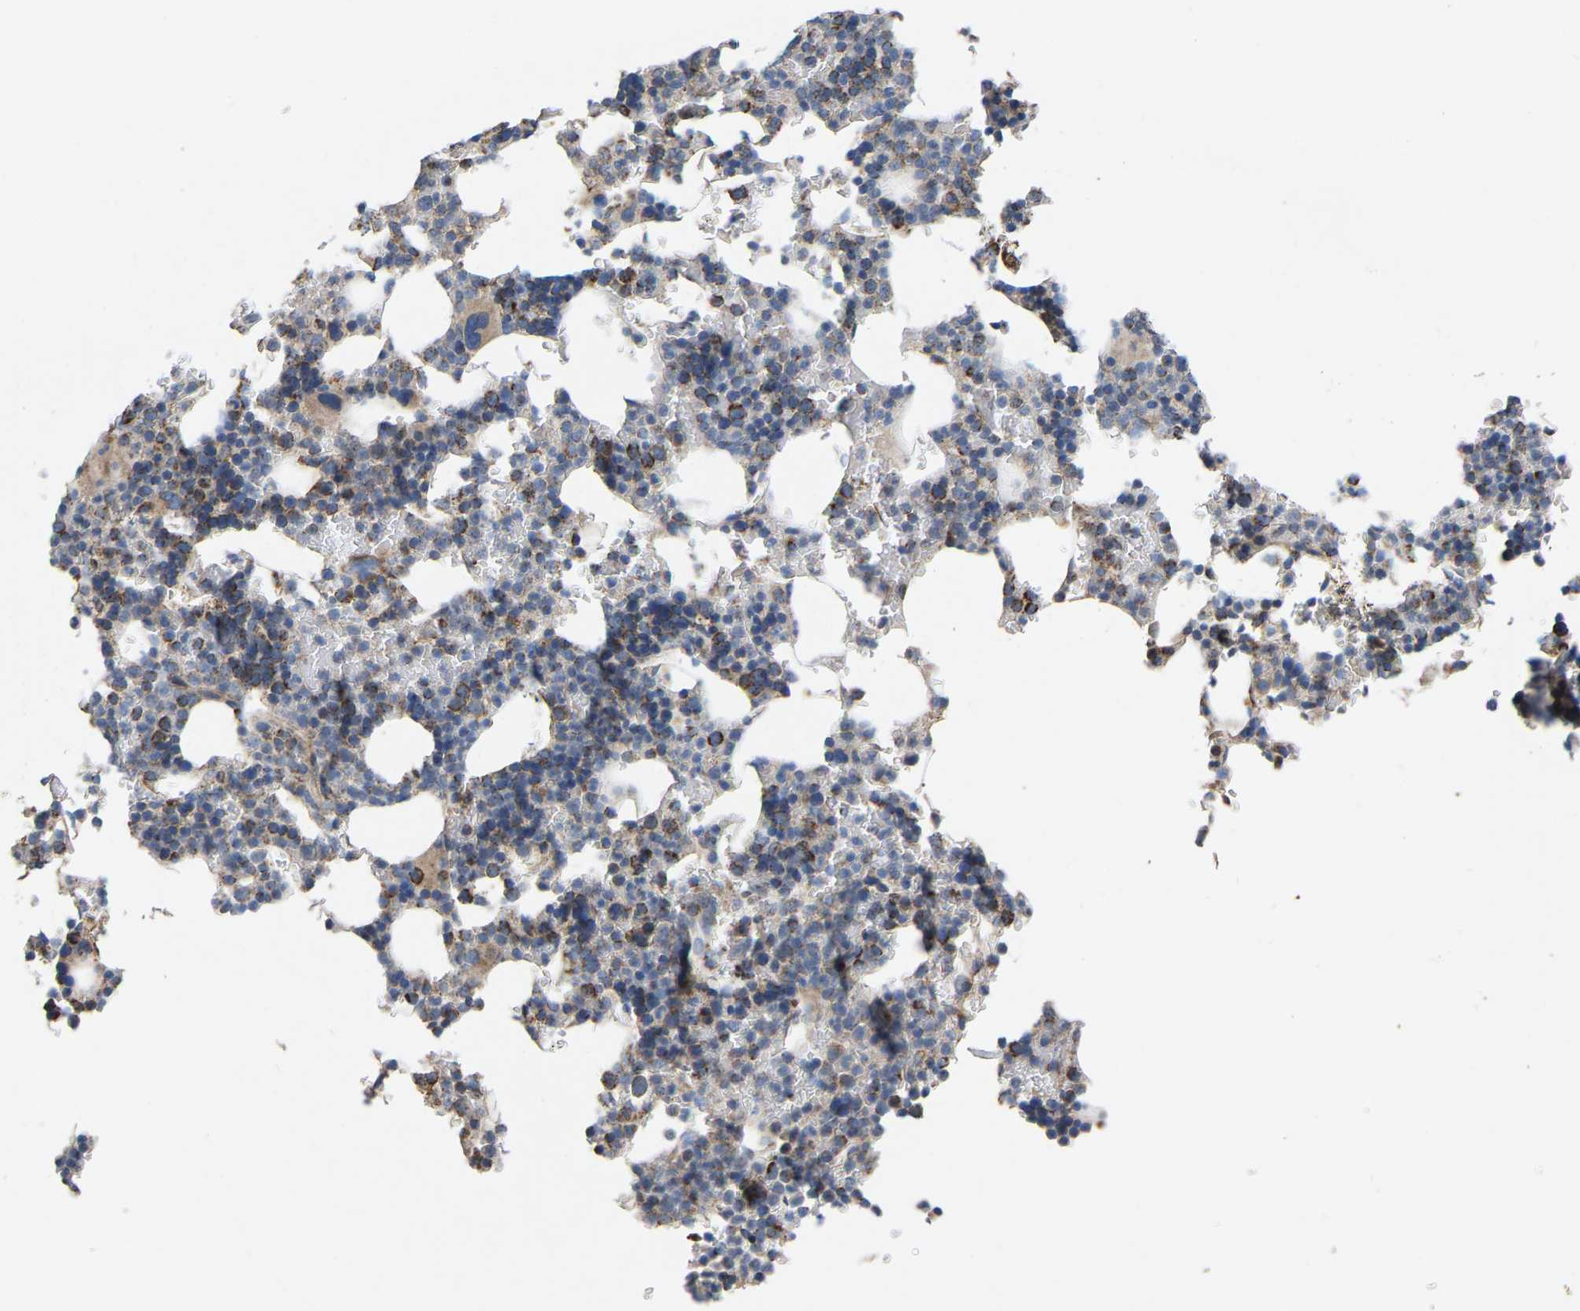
{"staining": {"intensity": "moderate", "quantity": "25%-75%", "location": "cytoplasmic/membranous"}, "tissue": "bone marrow", "cell_type": "Hematopoietic cells", "image_type": "normal", "snomed": [{"axis": "morphology", "description": "Normal tissue, NOS"}, {"axis": "topography", "description": "Bone marrow"}], "caption": "This is an image of immunohistochemistry staining of benign bone marrow, which shows moderate staining in the cytoplasmic/membranous of hematopoietic cells.", "gene": "BCL10", "patient": {"sex": "female", "age": 81}}